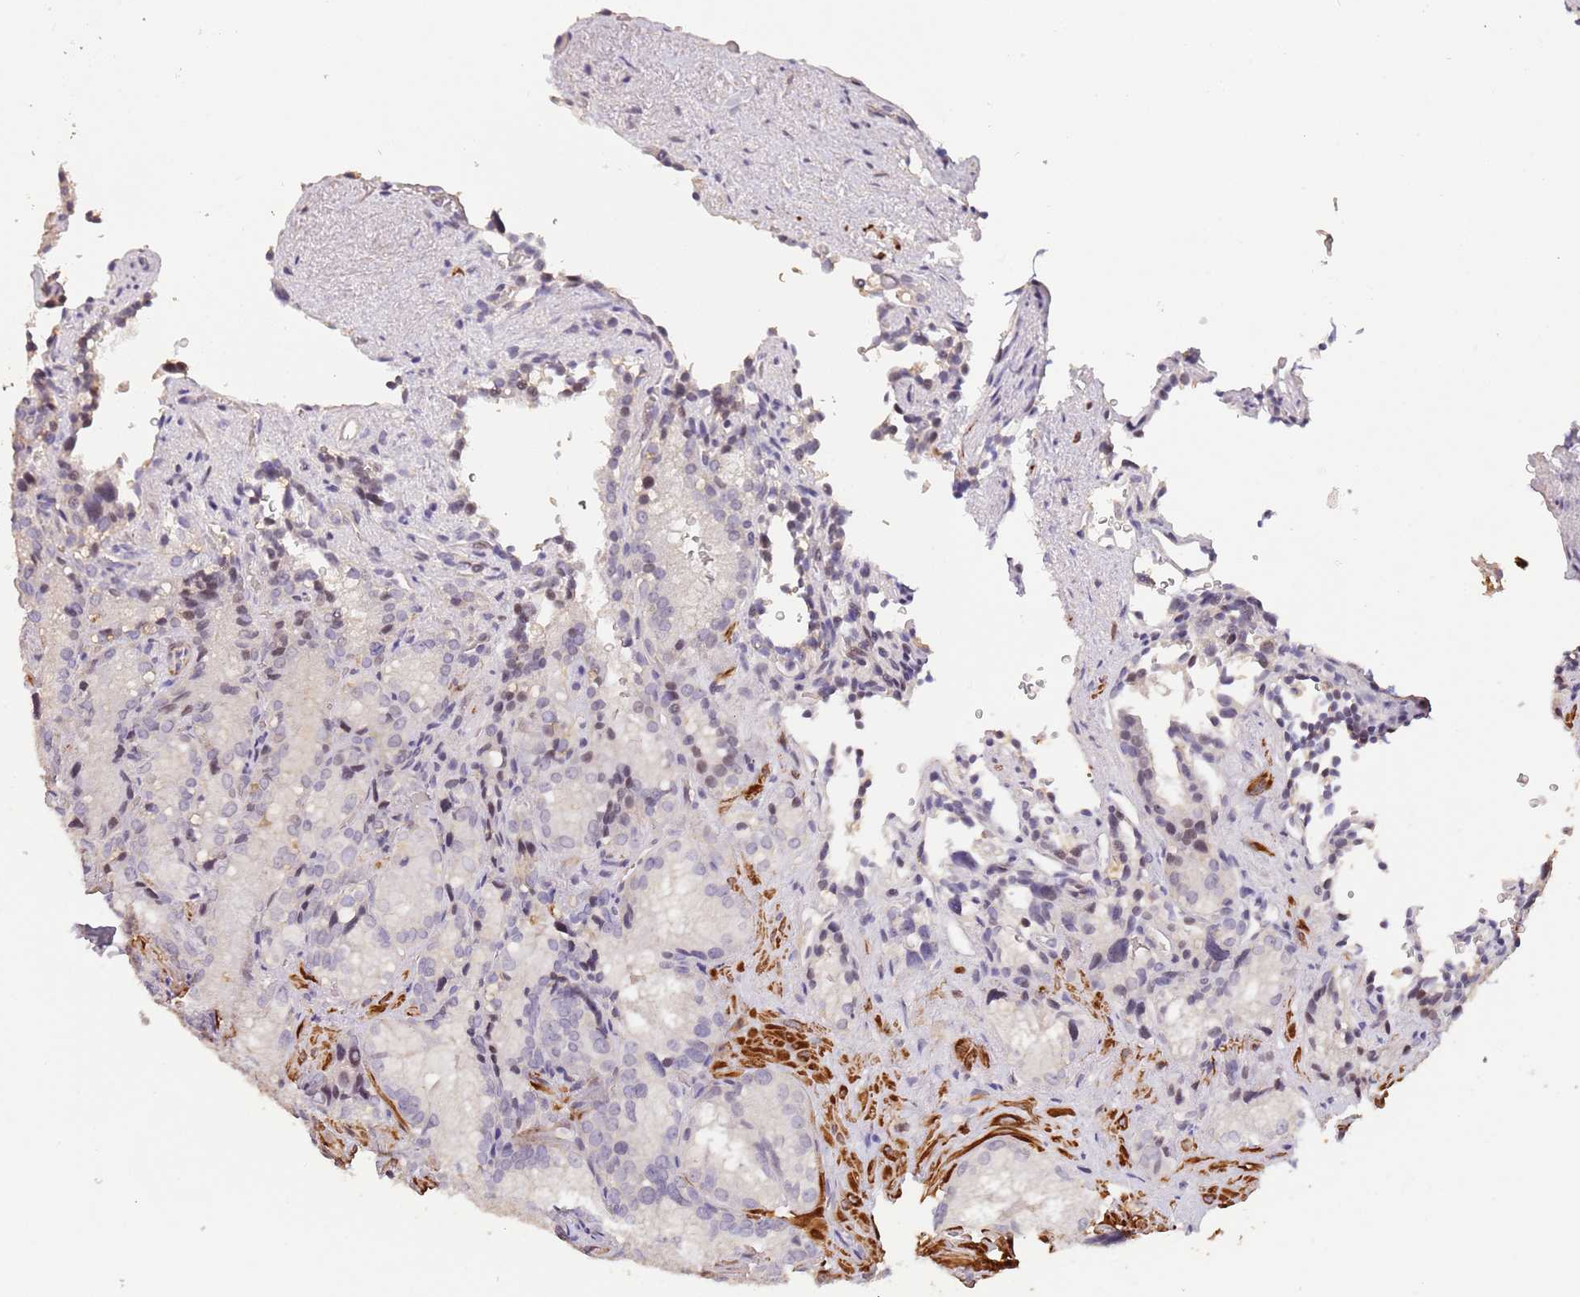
{"staining": {"intensity": "negative", "quantity": "none", "location": "none"}, "tissue": "seminal vesicle", "cell_type": "Glandular cells", "image_type": "normal", "snomed": [{"axis": "morphology", "description": "Normal tissue, NOS"}, {"axis": "topography", "description": "Seminal veicle"}], "caption": "Immunohistochemical staining of unremarkable human seminal vesicle reveals no significant positivity in glandular cells.", "gene": "ADTRP", "patient": {"sex": "male", "age": 62}}